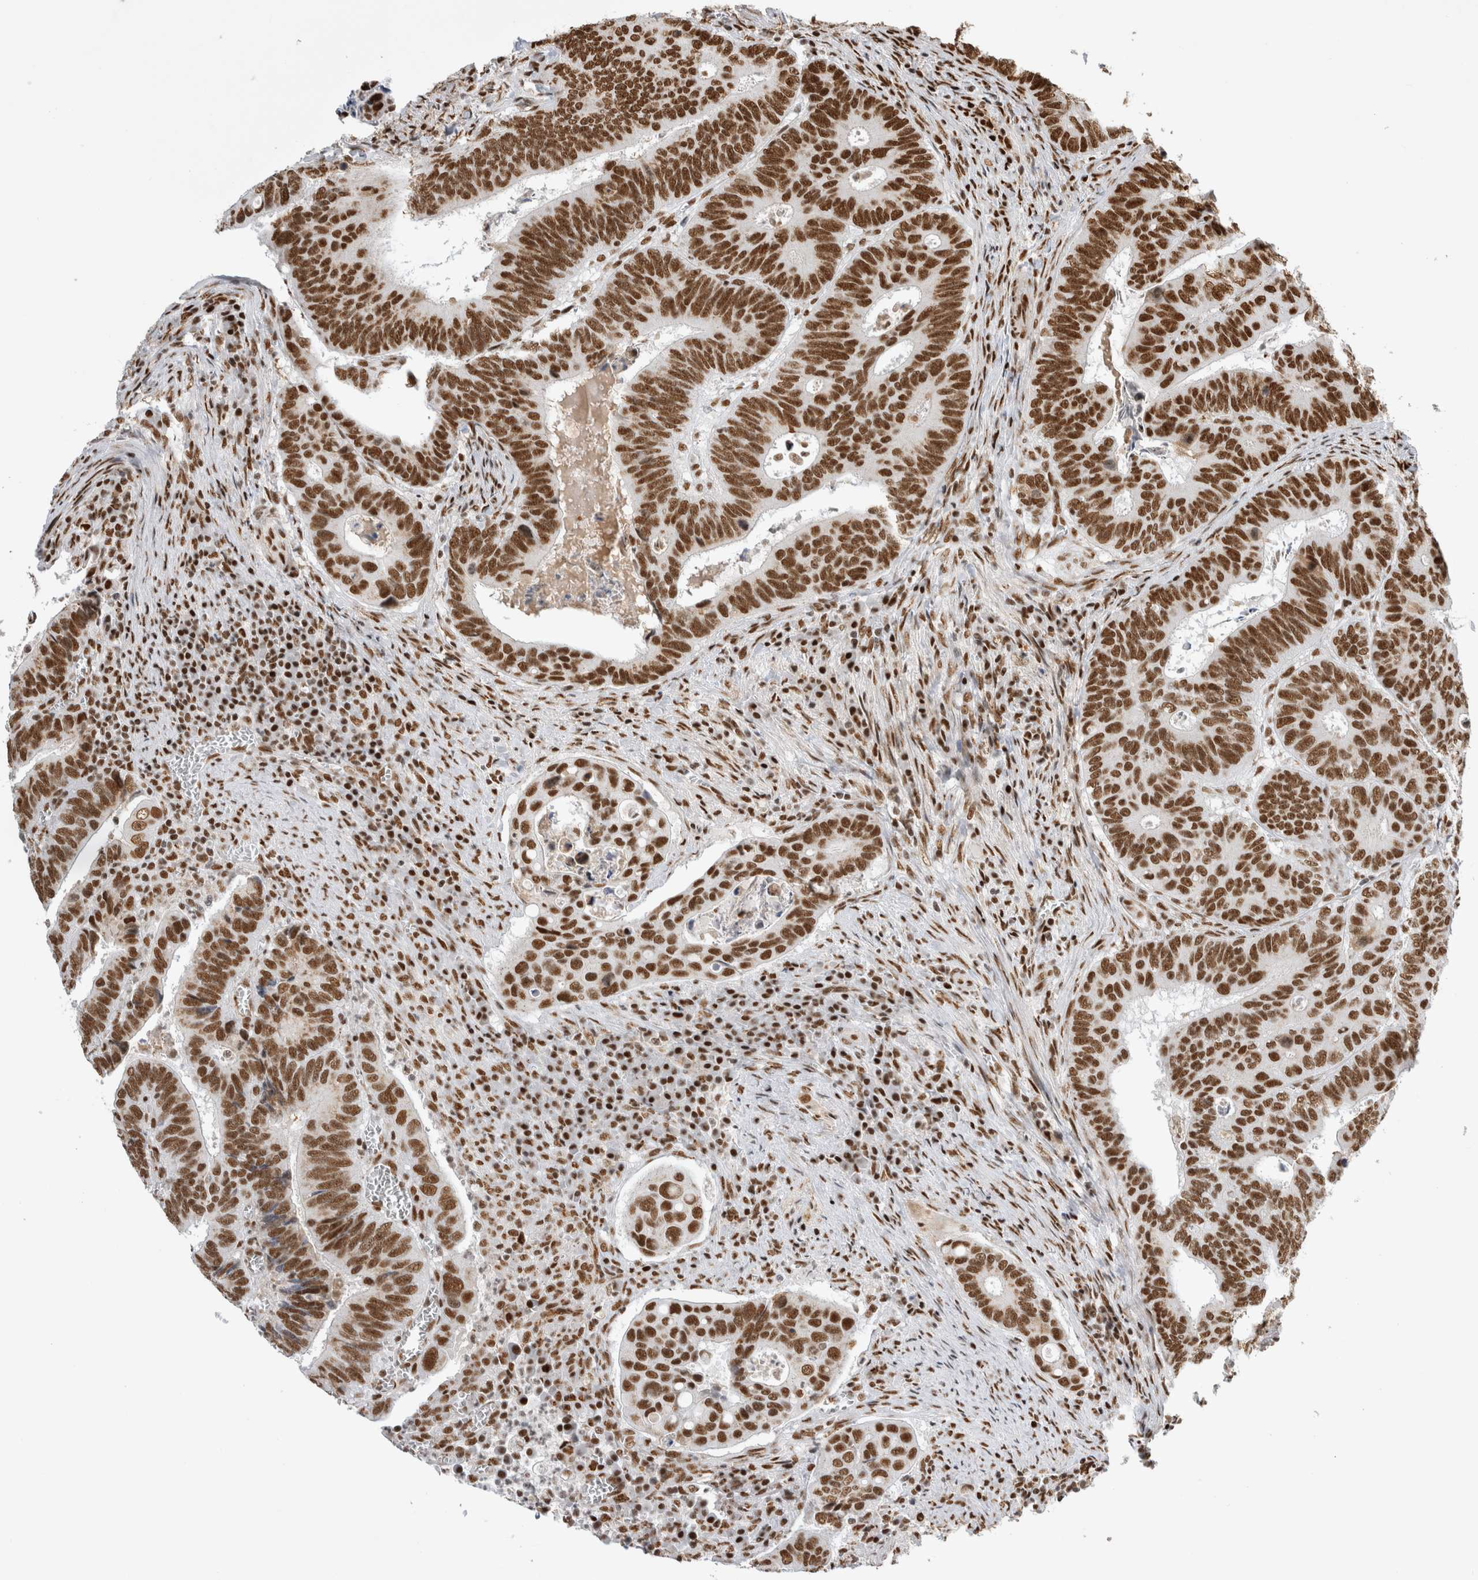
{"staining": {"intensity": "strong", "quantity": ">75%", "location": "nuclear"}, "tissue": "colorectal cancer", "cell_type": "Tumor cells", "image_type": "cancer", "snomed": [{"axis": "morphology", "description": "Inflammation, NOS"}, {"axis": "morphology", "description": "Adenocarcinoma, NOS"}, {"axis": "topography", "description": "Colon"}], "caption": "DAB immunohistochemical staining of colorectal cancer exhibits strong nuclear protein expression in approximately >75% of tumor cells.", "gene": "EYA2", "patient": {"sex": "male", "age": 72}}